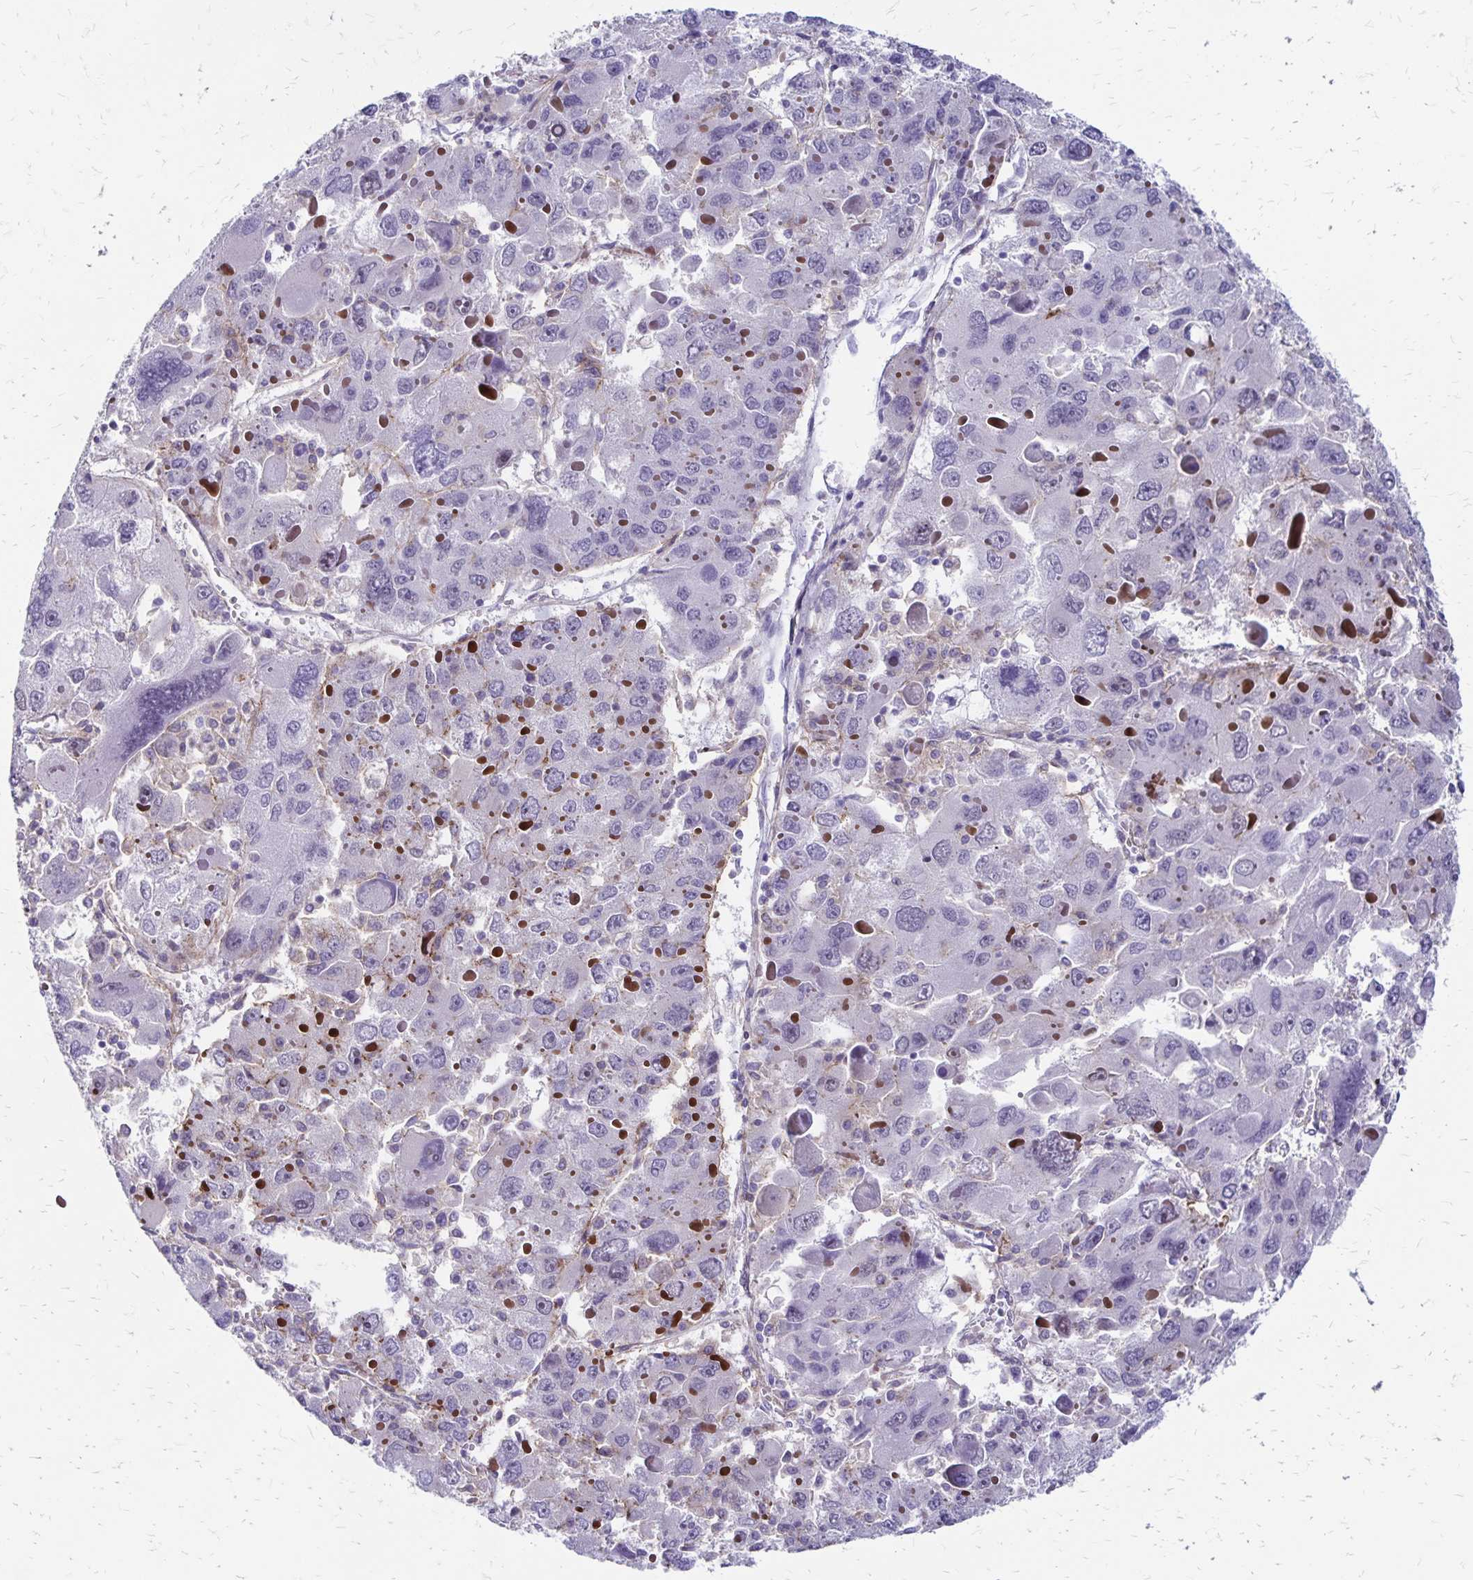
{"staining": {"intensity": "negative", "quantity": "none", "location": "none"}, "tissue": "liver cancer", "cell_type": "Tumor cells", "image_type": "cancer", "snomed": [{"axis": "morphology", "description": "Carcinoma, Hepatocellular, NOS"}, {"axis": "topography", "description": "Liver"}], "caption": "Protein analysis of hepatocellular carcinoma (liver) shows no significant expression in tumor cells.", "gene": "TNS3", "patient": {"sex": "female", "age": 41}}